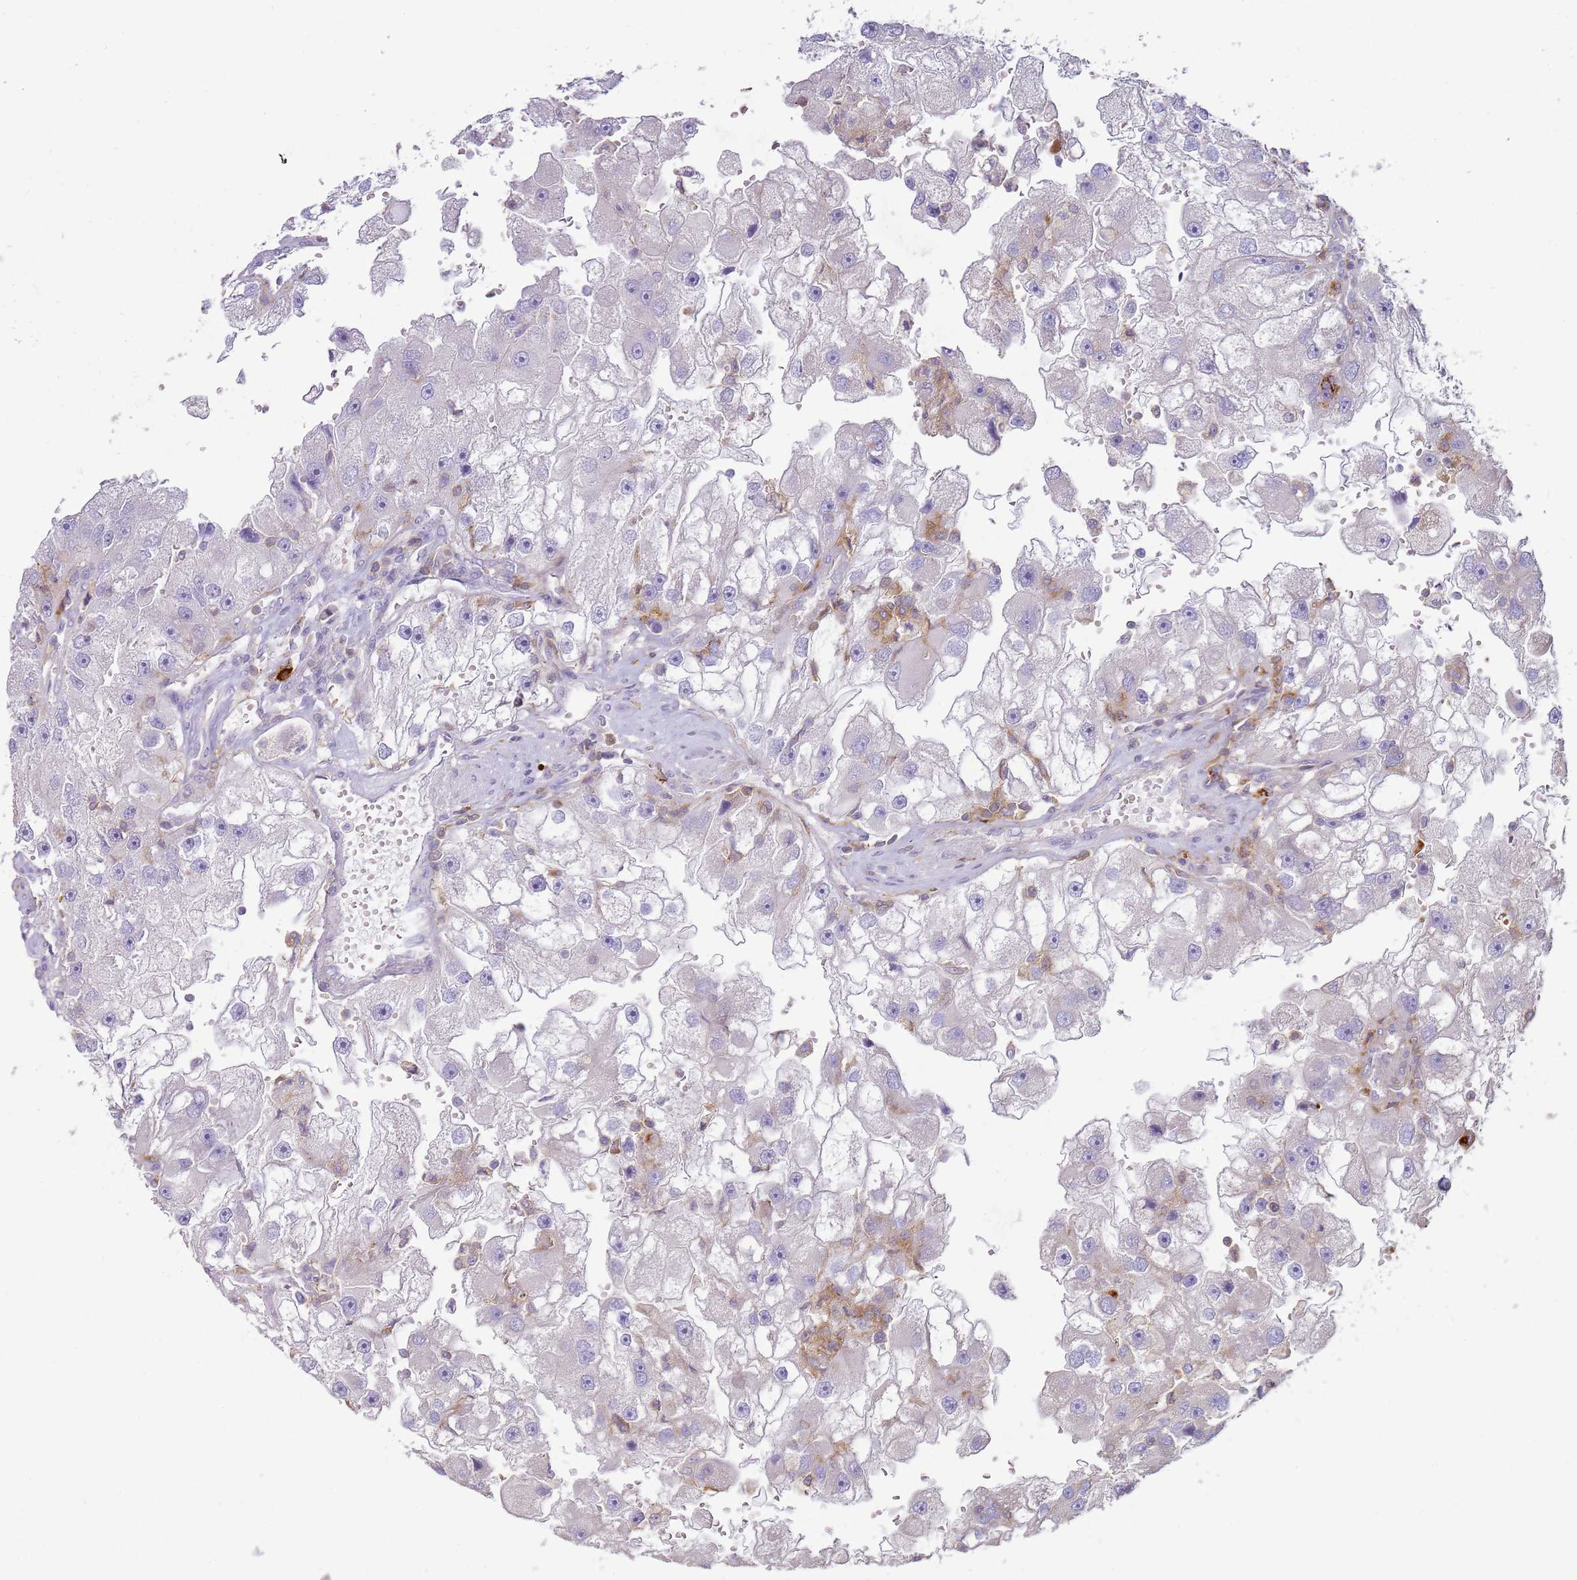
{"staining": {"intensity": "negative", "quantity": "none", "location": "none"}, "tissue": "renal cancer", "cell_type": "Tumor cells", "image_type": "cancer", "snomed": [{"axis": "morphology", "description": "Adenocarcinoma, NOS"}, {"axis": "topography", "description": "Kidney"}], "caption": "This is an immunohistochemistry photomicrograph of adenocarcinoma (renal). There is no expression in tumor cells.", "gene": "FPR1", "patient": {"sex": "male", "age": 63}}